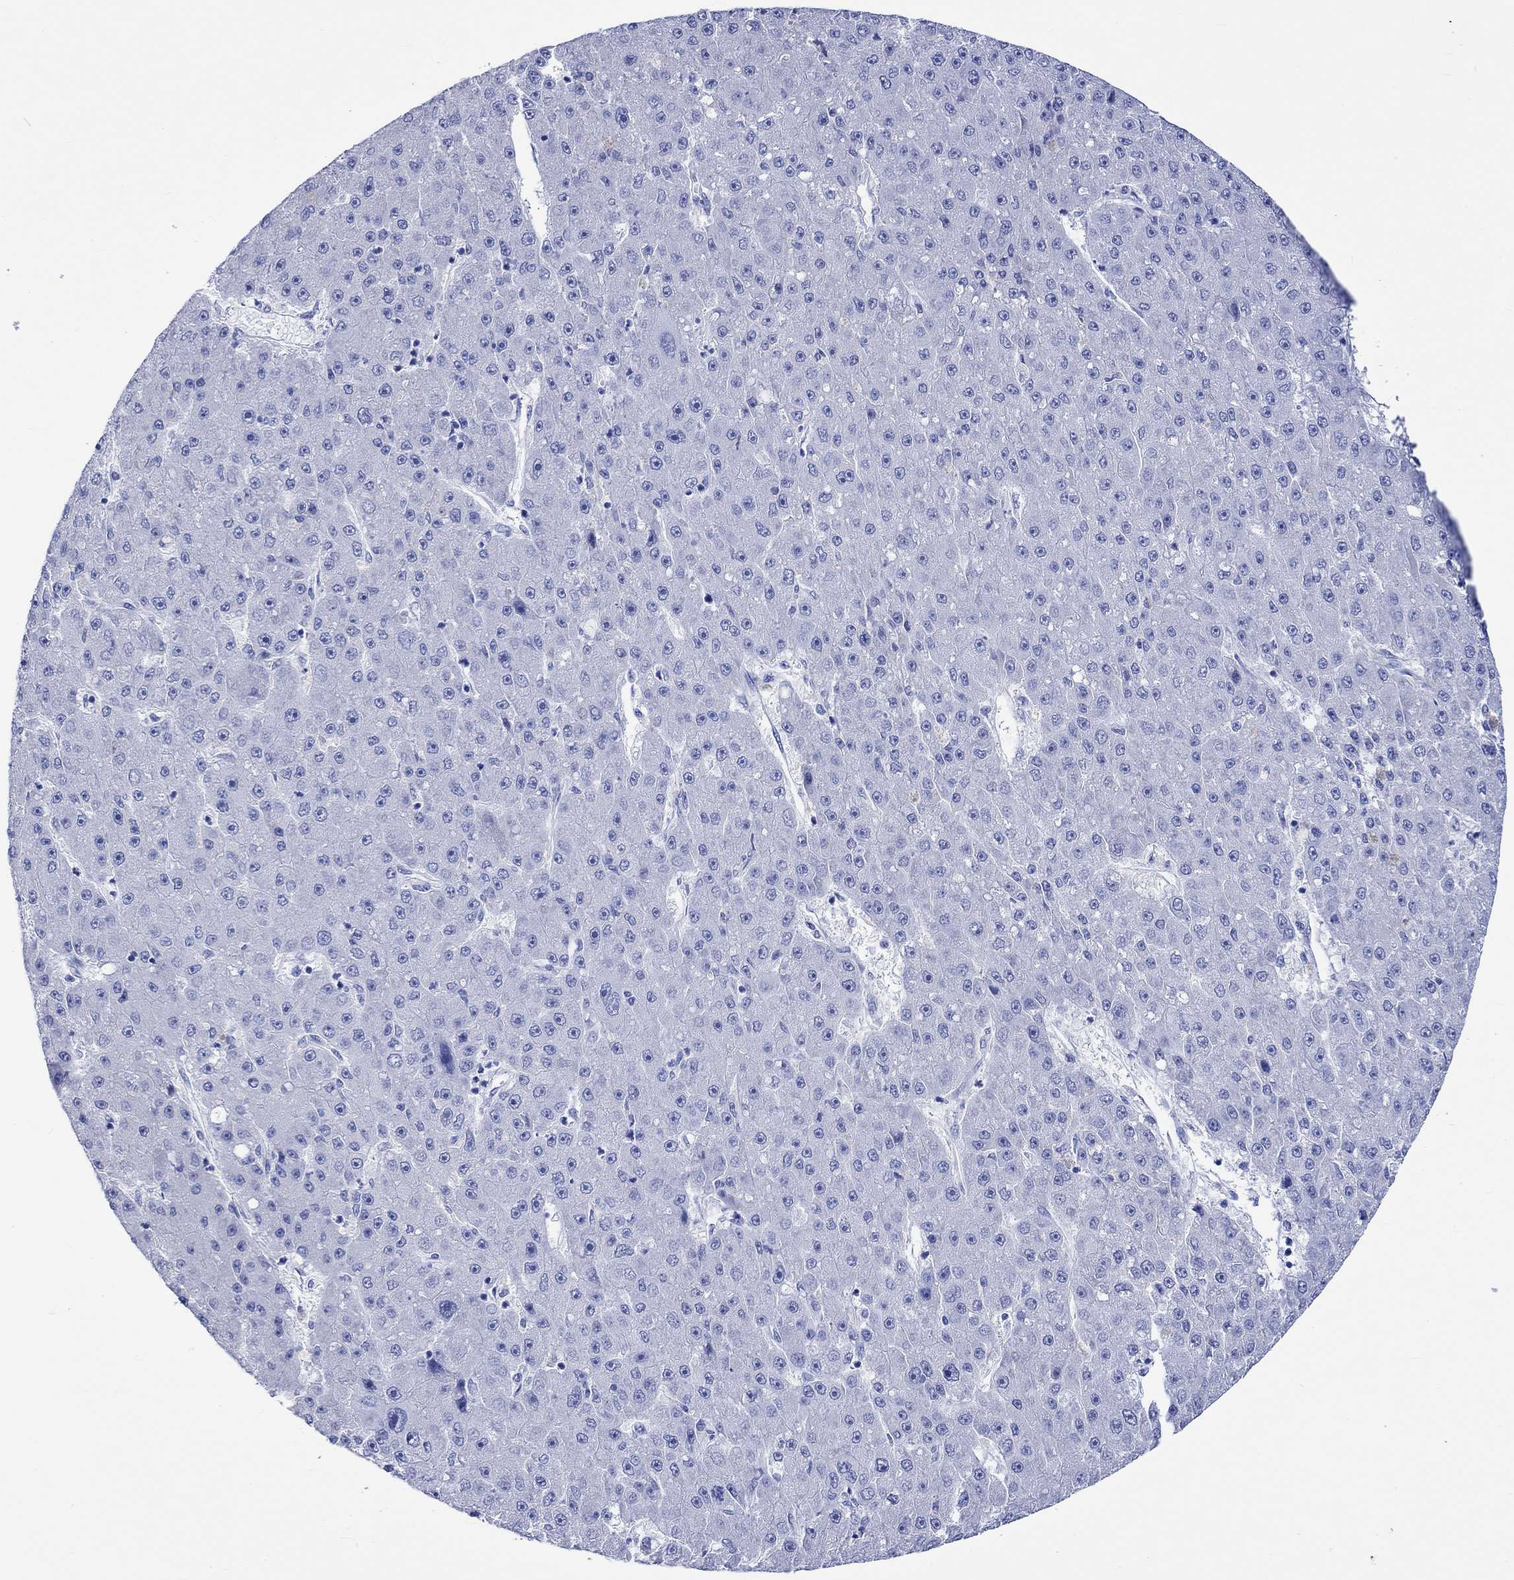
{"staining": {"intensity": "negative", "quantity": "none", "location": "none"}, "tissue": "liver cancer", "cell_type": "Tumor cells", "image_type": "cancer", "snomed": [{"axis": "morphology", "description": "Carcinoma, Hepatocellular, NOS"}, {"axis": "topography", "description": "Liver"}], "caption": "This photomicrograph is of liver cancer stained with IHC to label a protein in brown with the nuclei are counter-stained blue. There is no expression in tumor cells.", "gene": "HARBI1", "patient": {"sex": "male", "age": 67}}